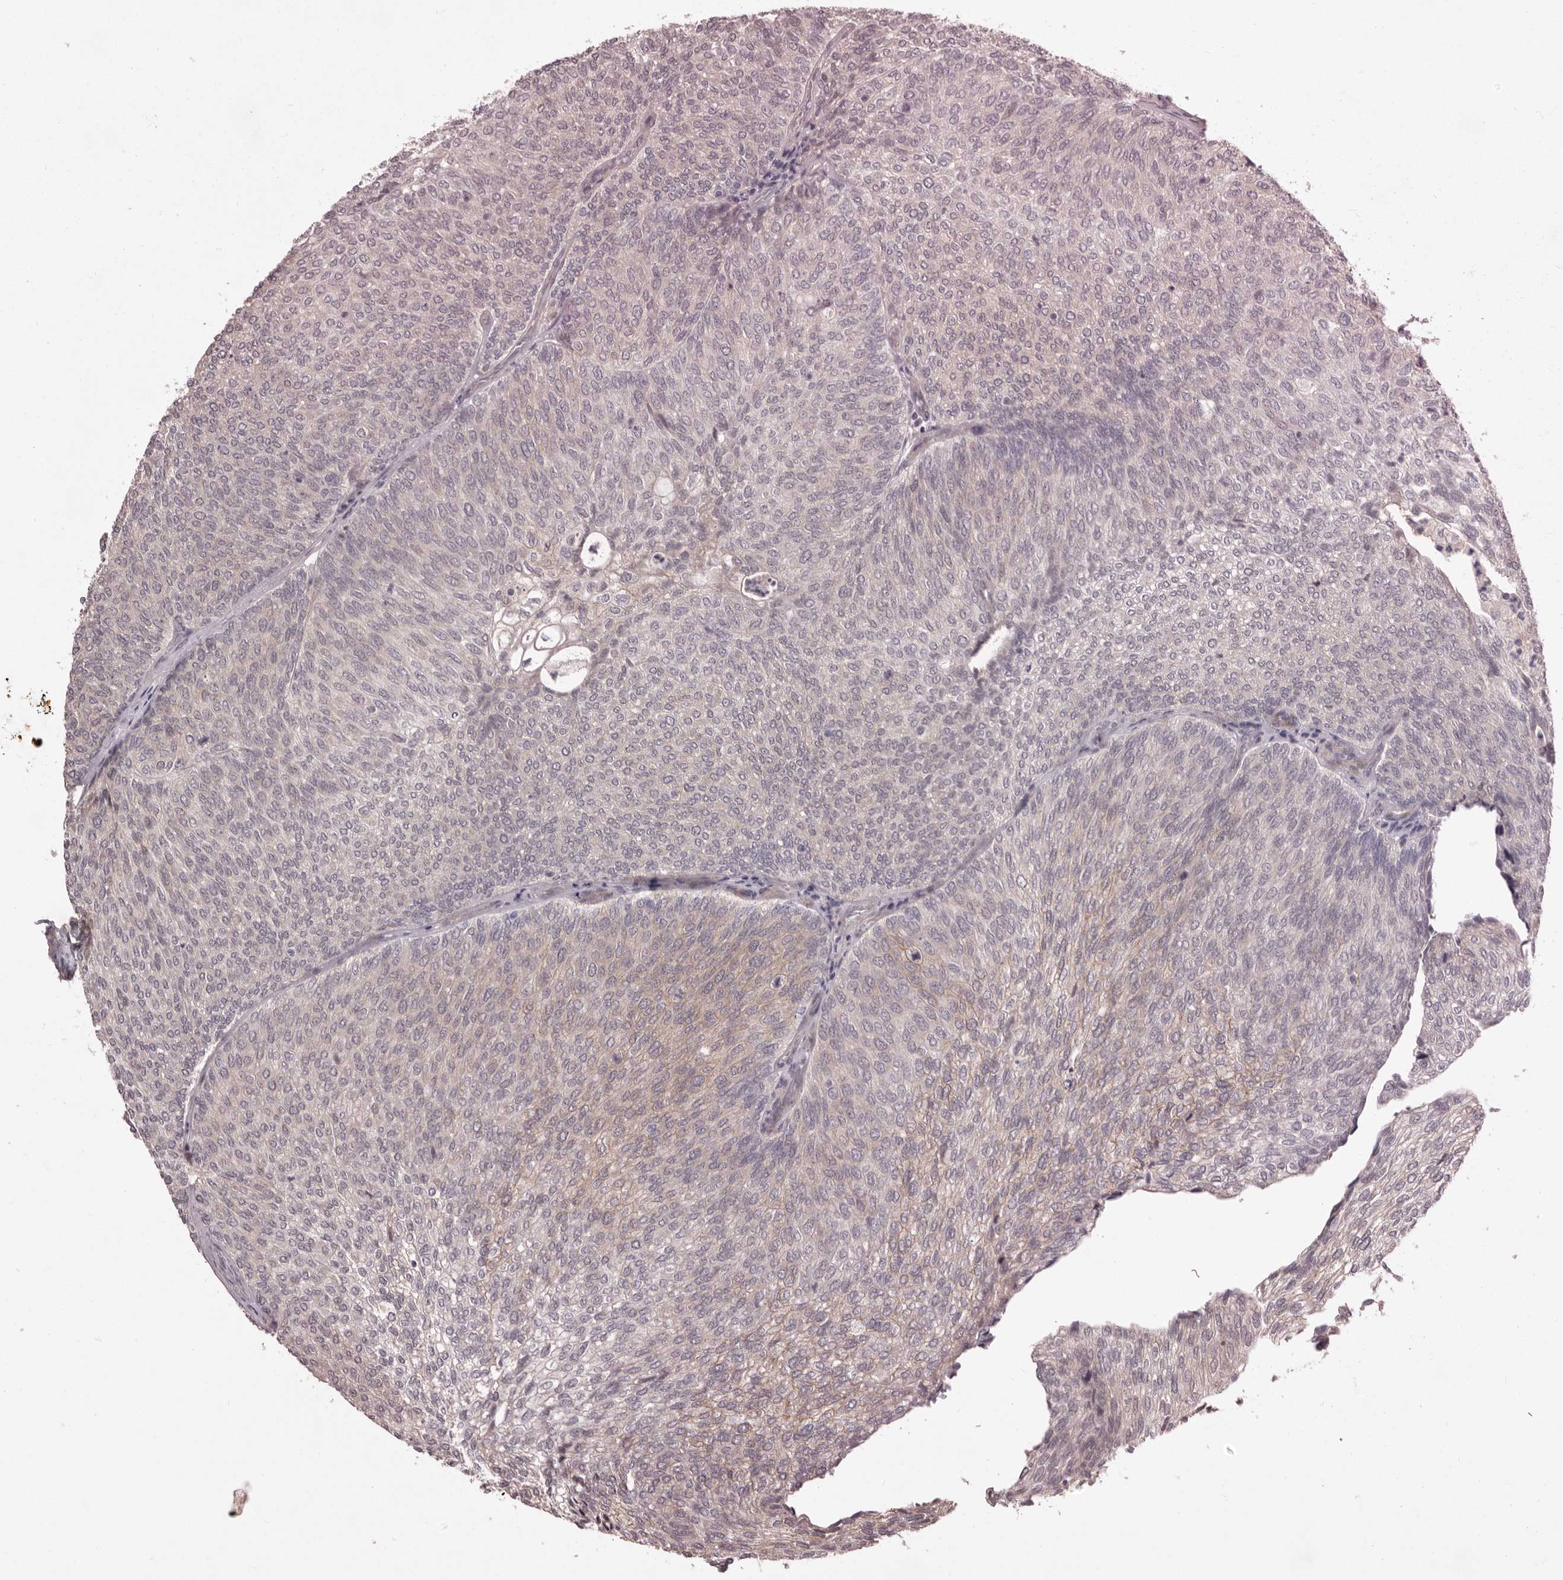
{"staining": {"intensity": "negative", "quantity": "none", "location": "none"}, "tissue": "urothelial cancer", "cell_type": "Tumor cells", "image_type": "cancer", "snomed": [{"axis": "morphology", "description": "Urothelial carcinoma, Low grade"}, {"axis": "topography", "description": "Urinary bladder"}], "caption": "High magnification brightfield microscopy of urothelial carcinoma (low-grade) stained with DAB (3,3'-diaminobenzidine) (brown) and counterstained with hematoxylin (blue): tumor cells show no significant expression.", "gene": "HBS1L", "patient": {"sex": "female", "age": 79}}